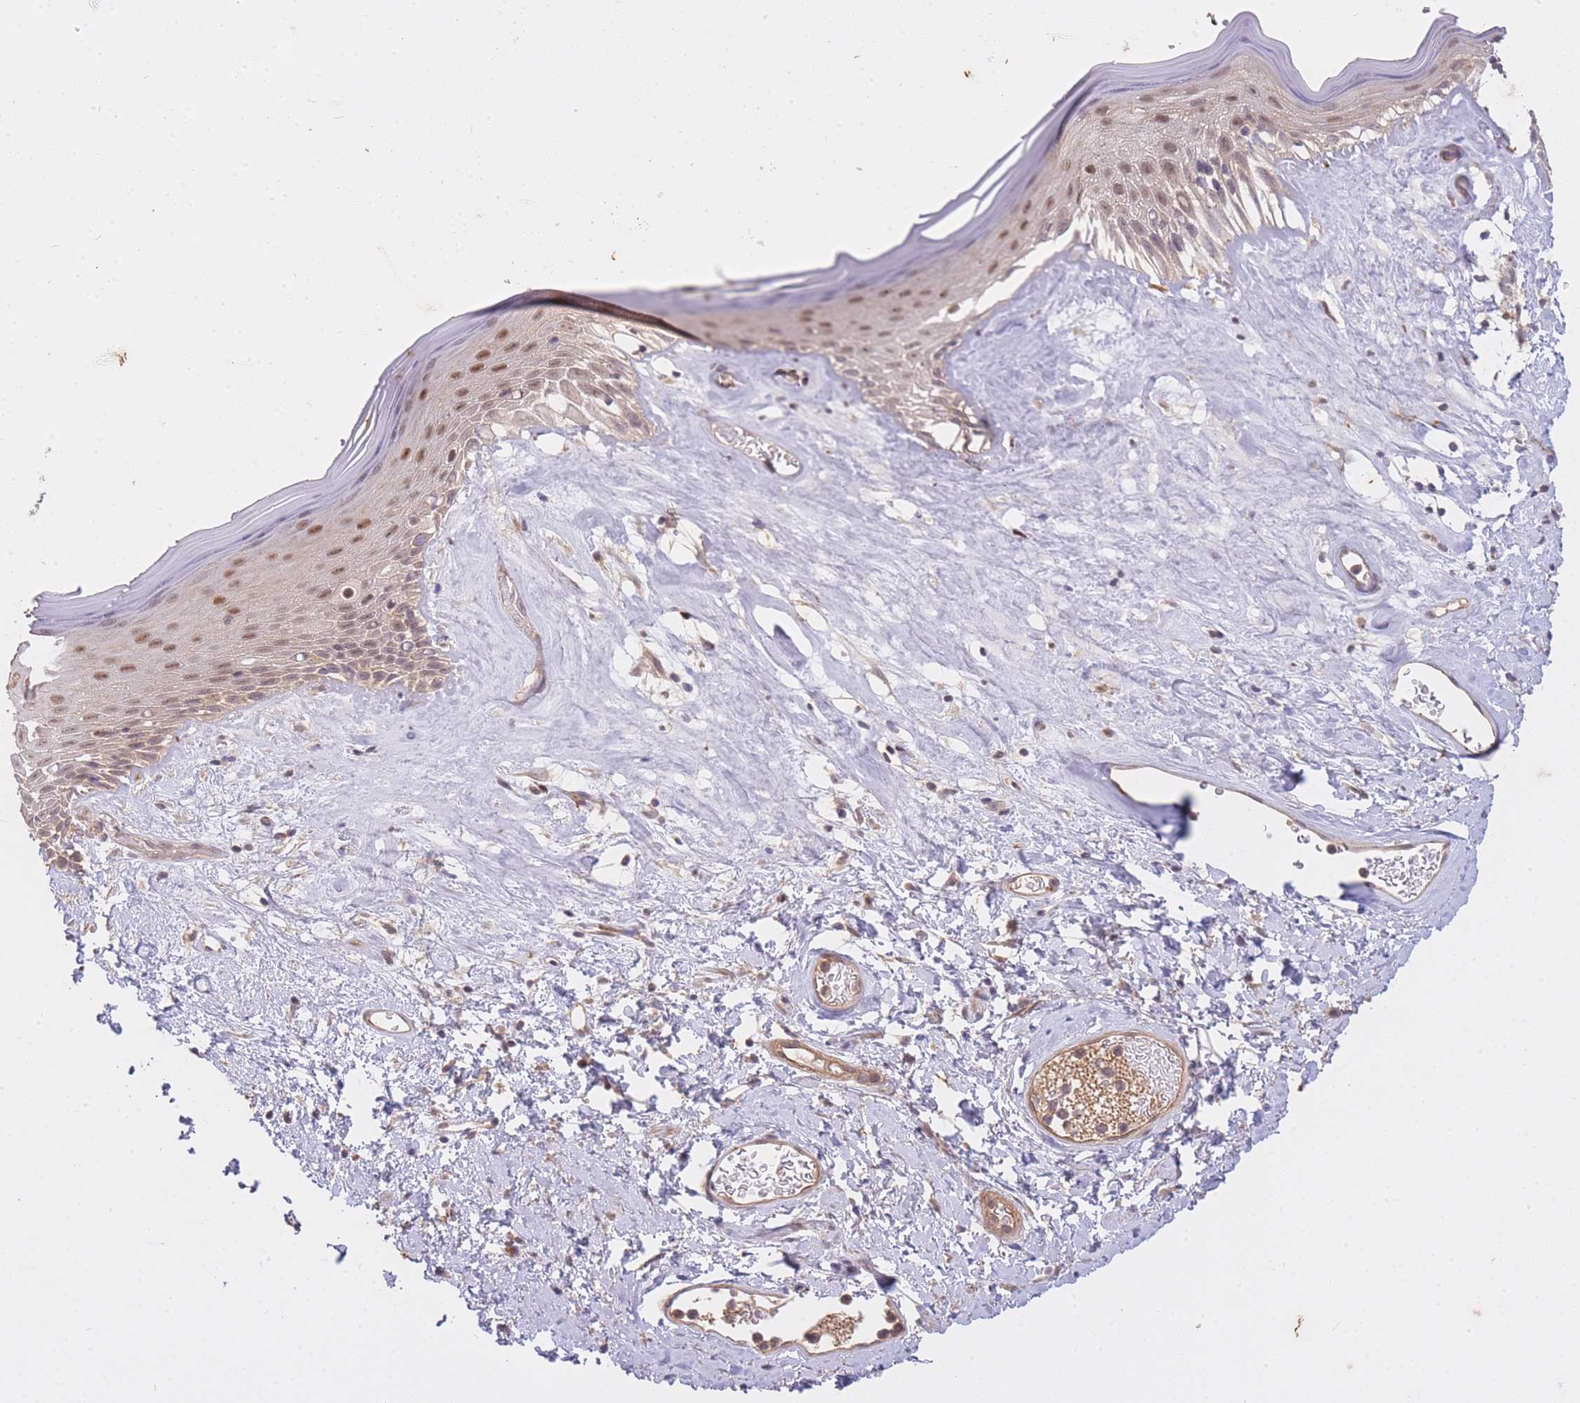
{"staining": {"intensity": "moderate", "quantity": ">75%", "location": "nuclear"}, "tissue": "skin", "cell_type": "Epidermal cells", "image_type": "normal", "snomed": [{"axis": "morphology", "description": "Normal tissue, NOS"}, {"axis": "morphology", "description": "Inflammation, NOS"}, {"axis": "topography", "description": "Vulva"}], "caption": "A photomicrograph showing moderate nuclear expression in approximately >75% of epidermal cells in unremarkable skin, as visualized by brown immunohistochemical staining.", "gene": "ST8SIA4", "patient": {"sex": "female", "age": 86}}